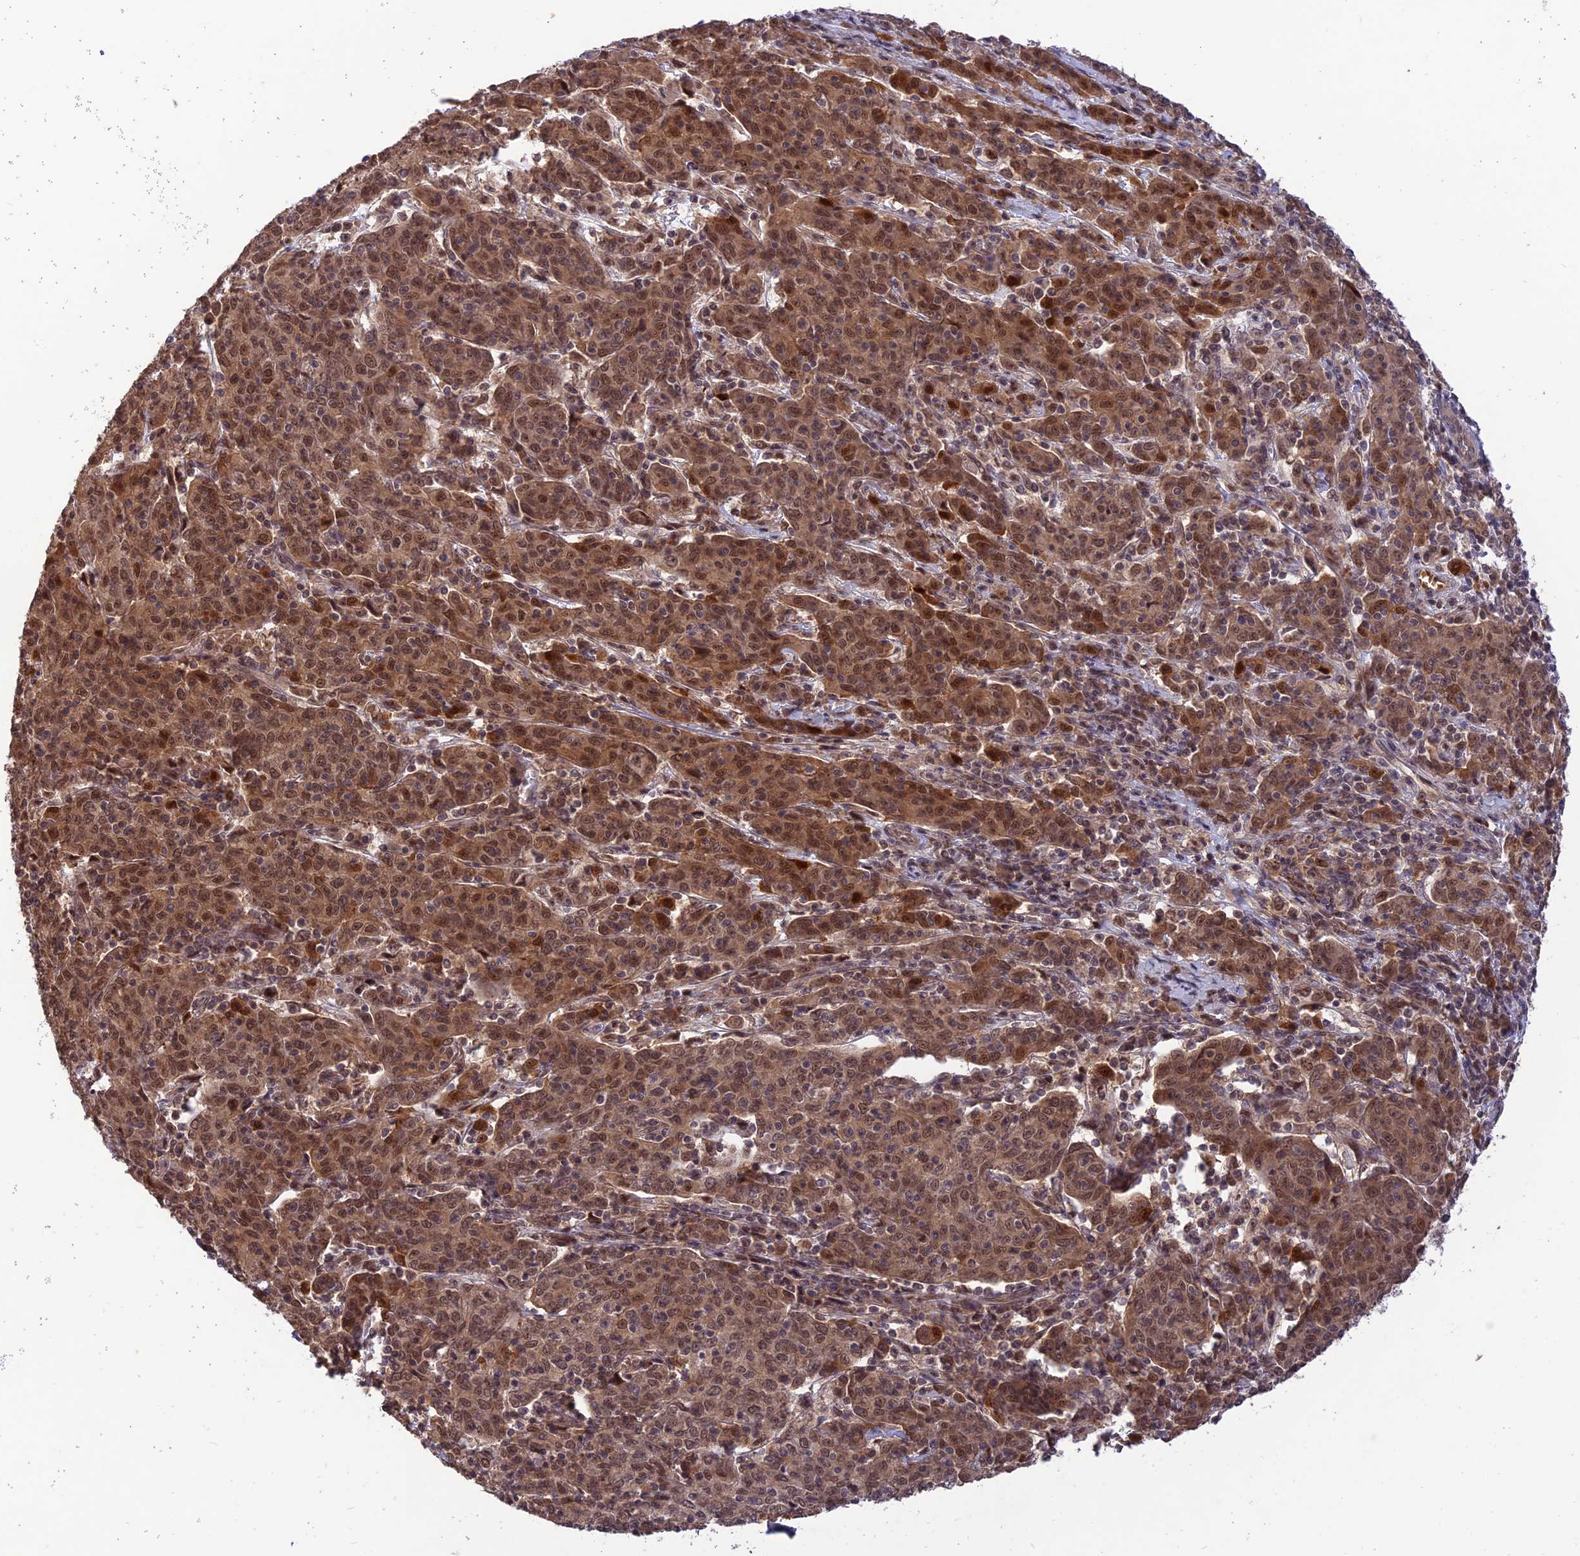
{"staining": {"intensity": "moderate", "quantity": ">75%", "location": "nuclear"}, "tissue": "cervical cancer", "cell_type": "Tumor cells", "image_type": "cancer", "snomed": [{"axis": "morphology", "description": "Squamous cell carcinoma, NOS"}, {"axis": "topography", "description": "Cervix"}], "caption": "This micrograph demonstrates immunohistochemistry (IHC) staining of squamous cell carcinoma (cervical), with medium moderate nuclear expression in approximately >75% of tumor cells.", "gene": "REV1", "patient": {"sex": "female", "age": 67}}